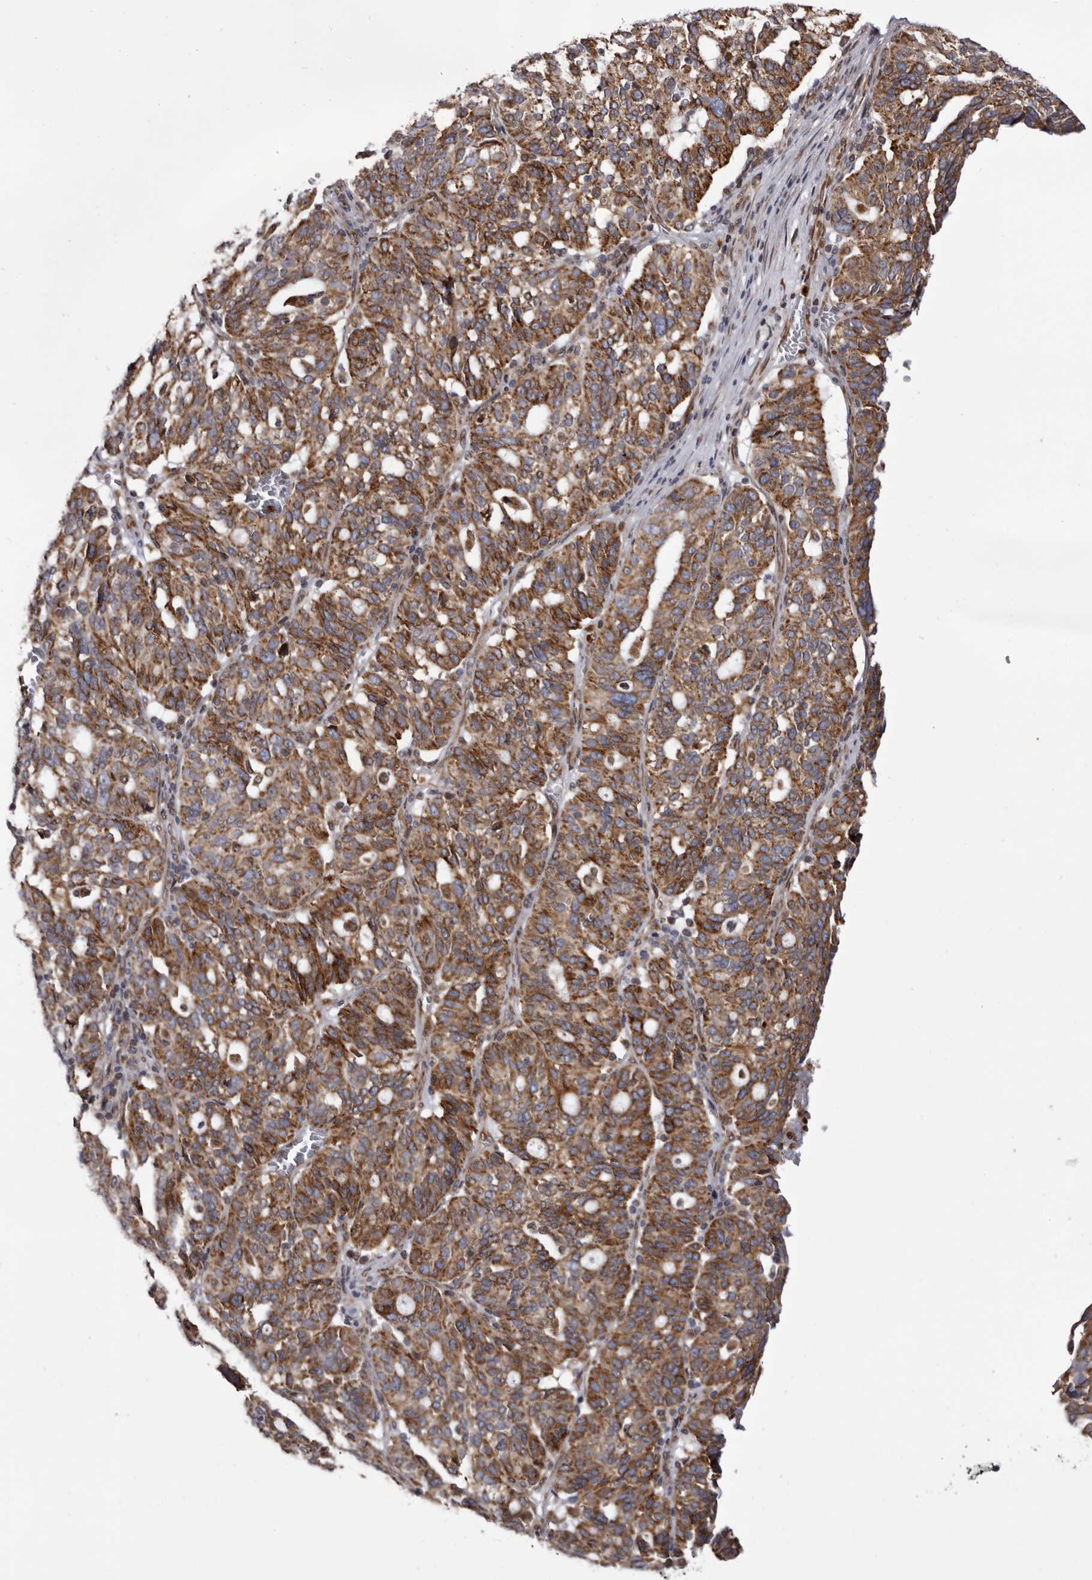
{"staining": {"intensity": "moderate", "quantity": ">75%", "location": "cytoplasmic/membranous"}, "tissue": "ovarian cancer", "cell_type": "Tumor cells", "image_type": "cancer", "snomed": [{"axis": "morphology", "description": "Cystadenocarcinoma, serous, NOS"}, {"axis": "topography", "description": "Ovary"}], "caption": "The immunohistochemical stain highlights moderate cytoplasmic/membranous expression in tumor cells of ovarian cancer (serous cystadenocarcinoma) tissue. Immunohistochemistry stains the protein of interest in brown and the nuclei are stained blue.", "gene": "C4orf3", "patient": {"sex": "female", "age": 59}}